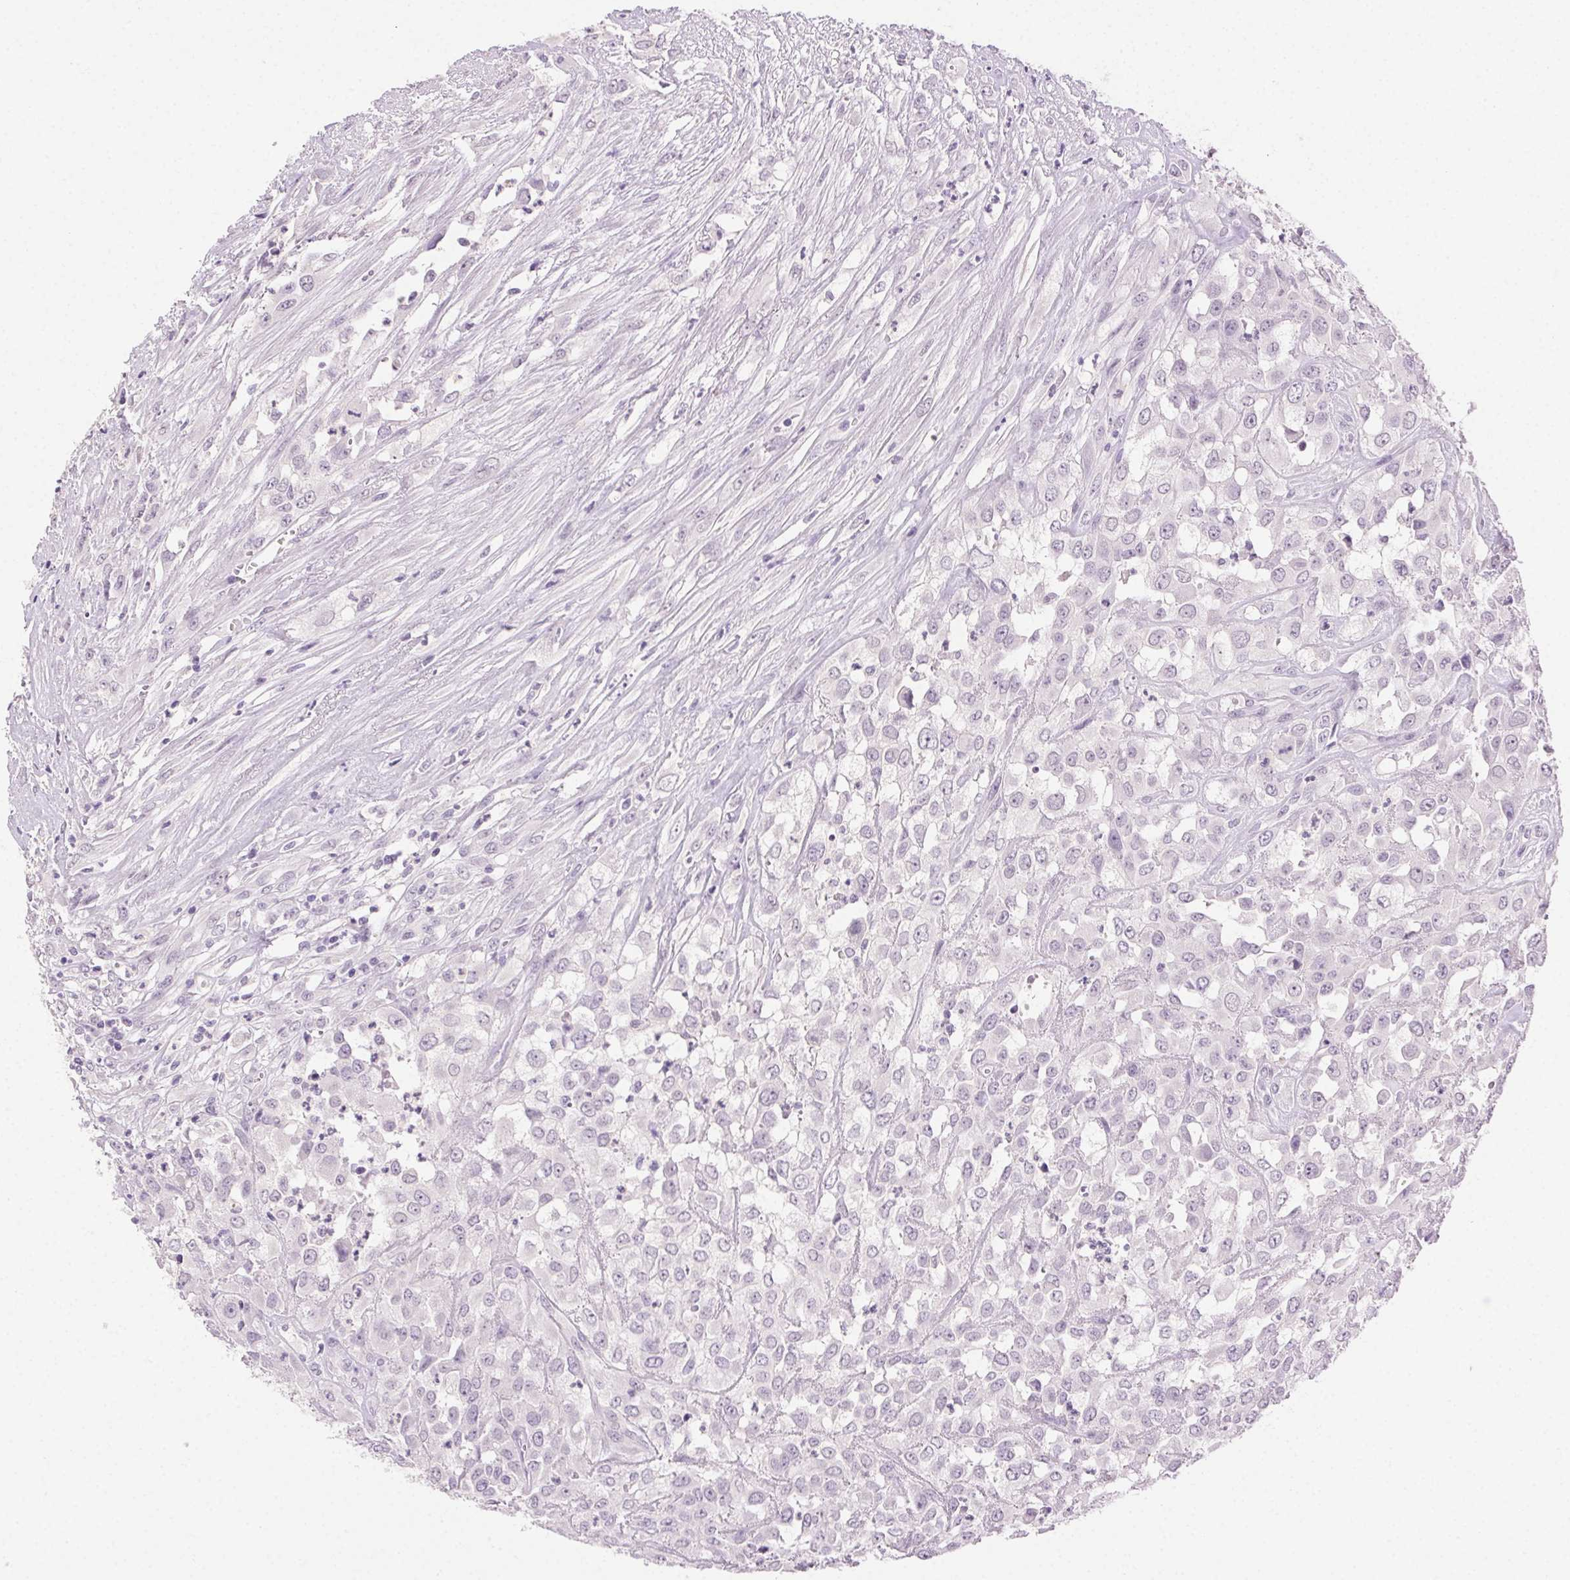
{"staining": {"intensity": "negative", "quantity": "none", "location": "none"}, "tissue": "urothelial cancer", "cell_type": "Tumor cells", "image_type": "cancer", "snomed": [{"axis": "morphology", "description": "Urothelial carcinoma, High grade"}, {"axis": "topography", "description": "Urinary bladder"}], "caption": "Tumor cells are negative for protein expression in human urothelial cancer.", "gene": "CLDN10", "patient": {"sex": "male", "age": 67}}